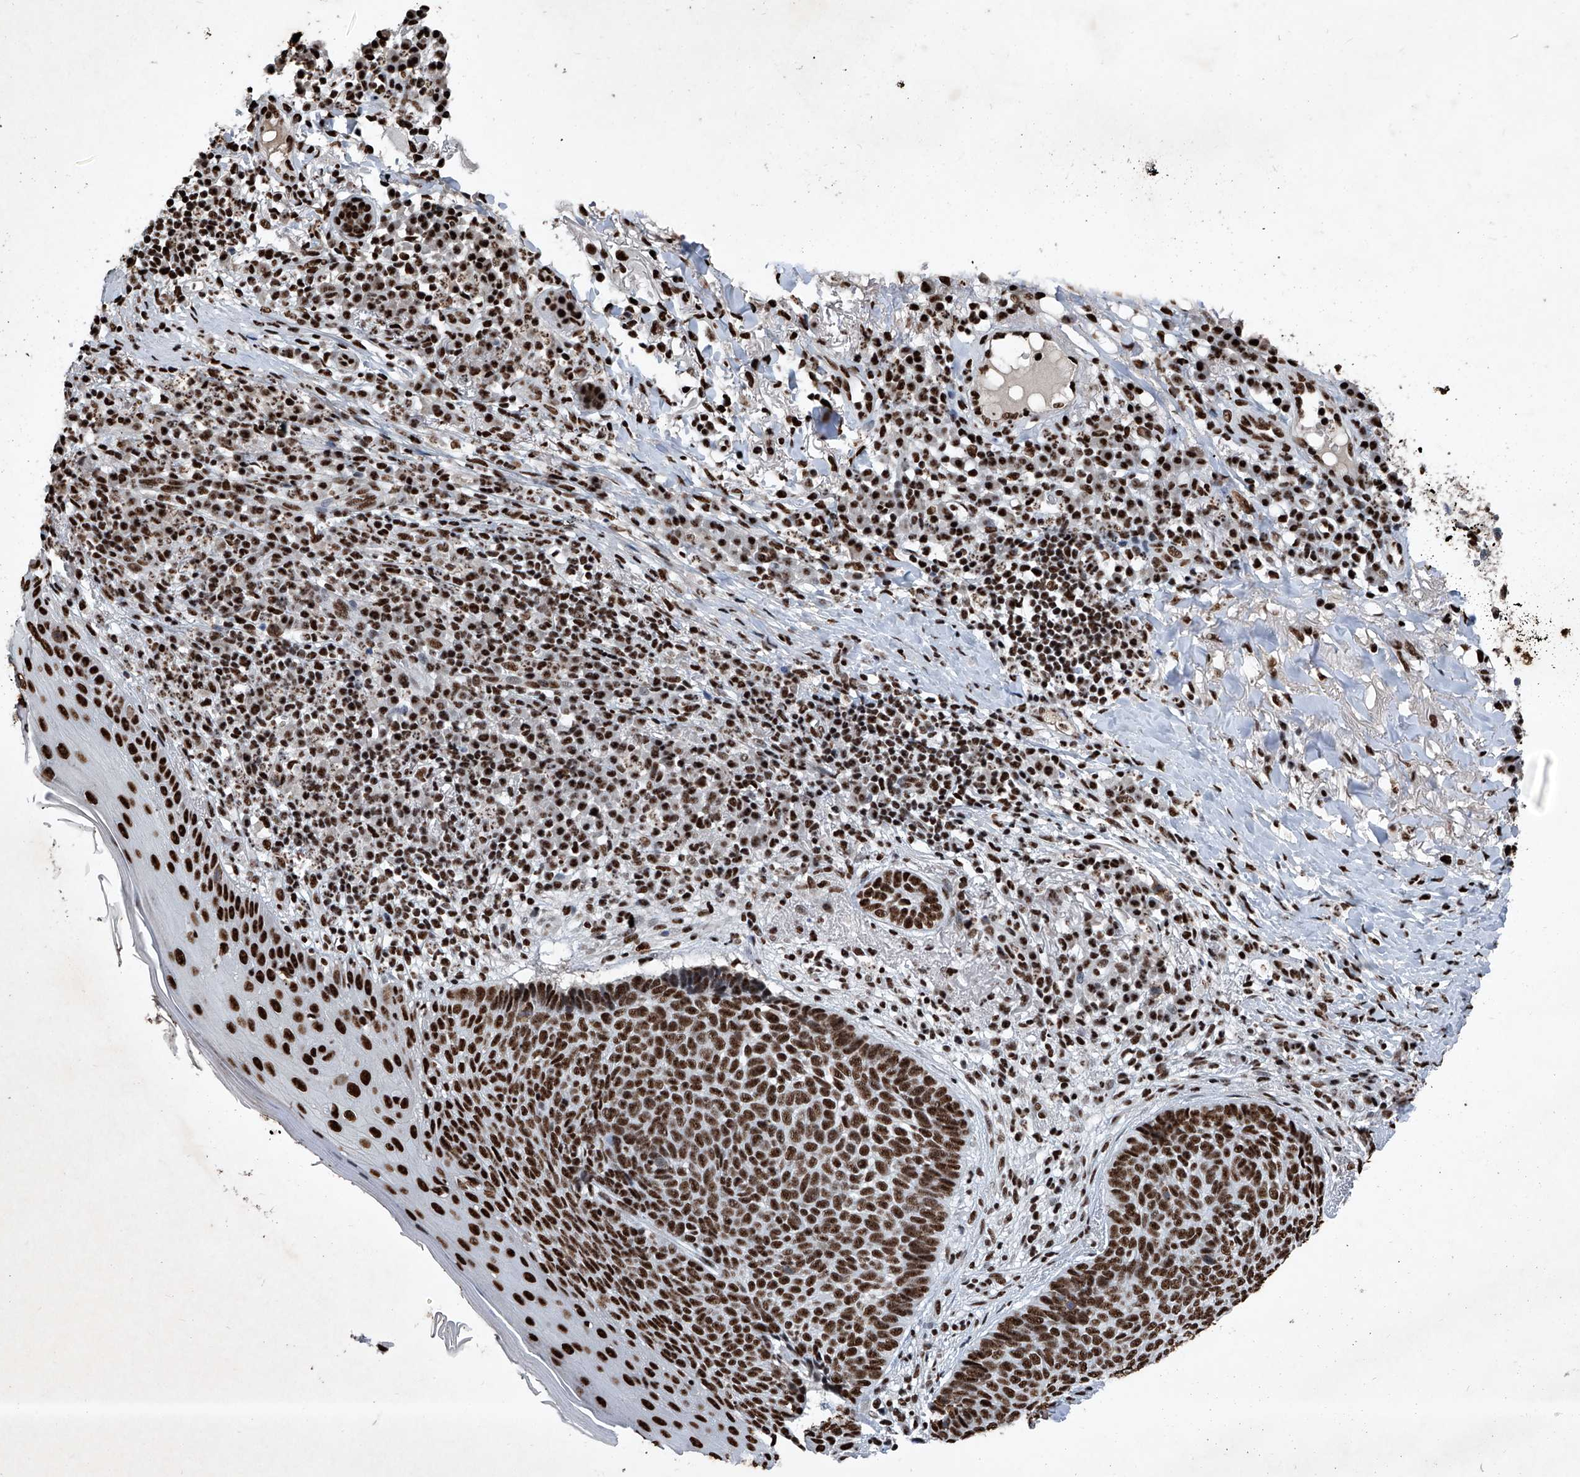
{"staining": {"intensity": "strong", "quantity": ">75%", "location": "nuclear"}, "tissue": "skin cancer", "cell_type": "Tumor cells", "image_type": "cancer", "snomed": [{"axis": "morphology", "description": "Basal cell carcinoma"}, {"axis": "topography", "description": "Skin"}], "caption": "An immunohistochemistry (IHC) histopathology image of neoplastic tissue is shown. Protein staining in brown labels strong nuclear positivity in skin cancer (basal cell carcinoma) within tumor cells. The staining was performed using DAB, with brown indicating positive protein expression. Nuclei are stained blue with hematoxylin.", "gene": "DDX39B", "patient": {"sex": "male", "age": 85}}